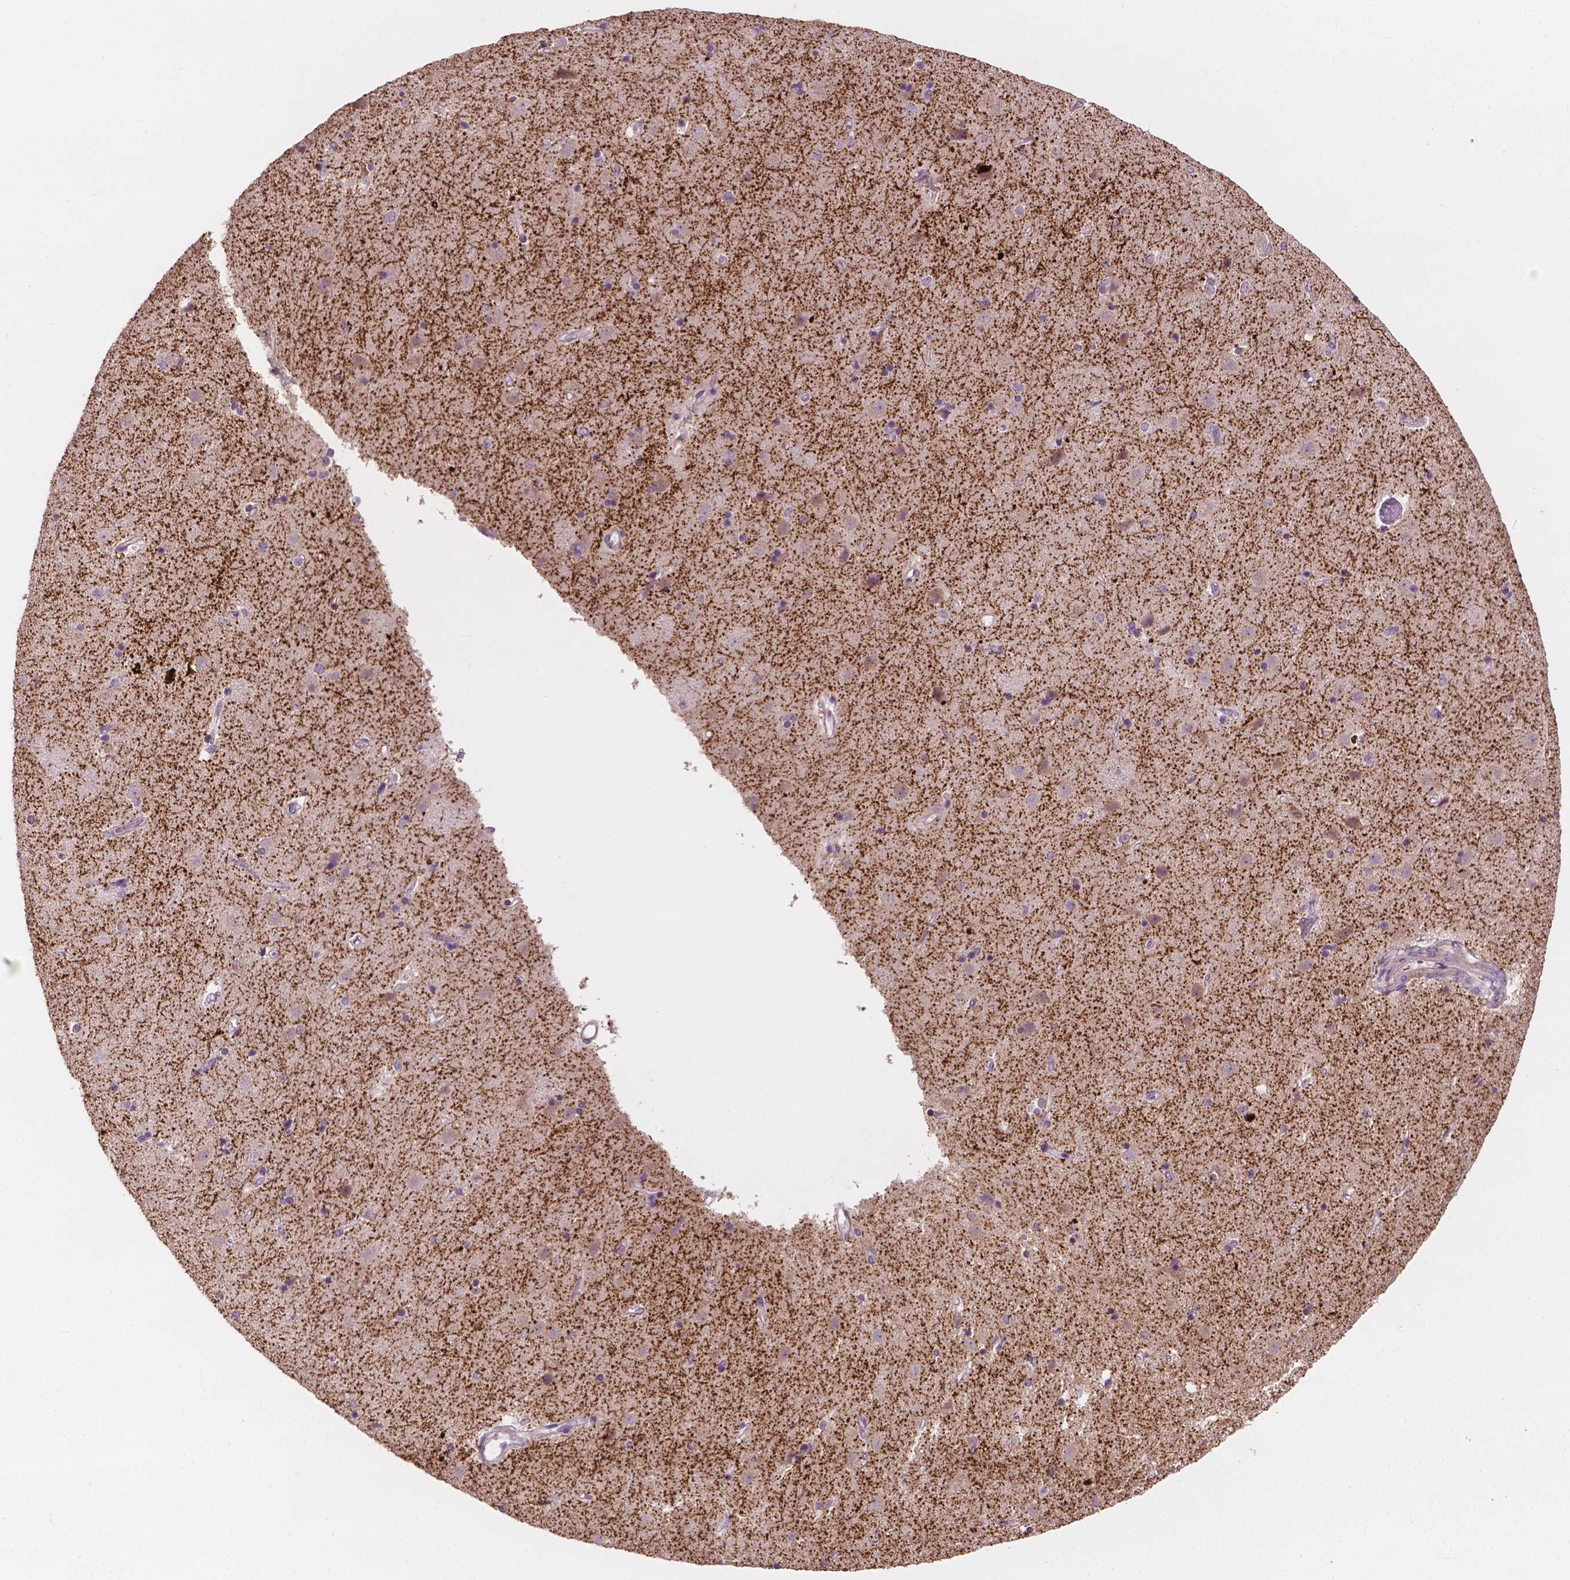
{"staining": {"intensity": "negative", "quantity": "none", "location": "none"}, "tissue": "caudate", "cell_type": "Glial cells", "image_type": "normal", "snomed": [{"axis": "morphology", "description": "Normal tissue, NOS"}, {"axis": "topography", "description": "Lateral ventricle wall"}], "caption": "This histopathology image is of benign caudate stained with IHC to label a protein in brown with the nuclei are counter-stained blue. There is no expression in glial cells. (DAB immunohistochemistry with hematoxylin counter stain).", "gene": "LRP1B", "patient": {"sex": "female", "age": 71}}